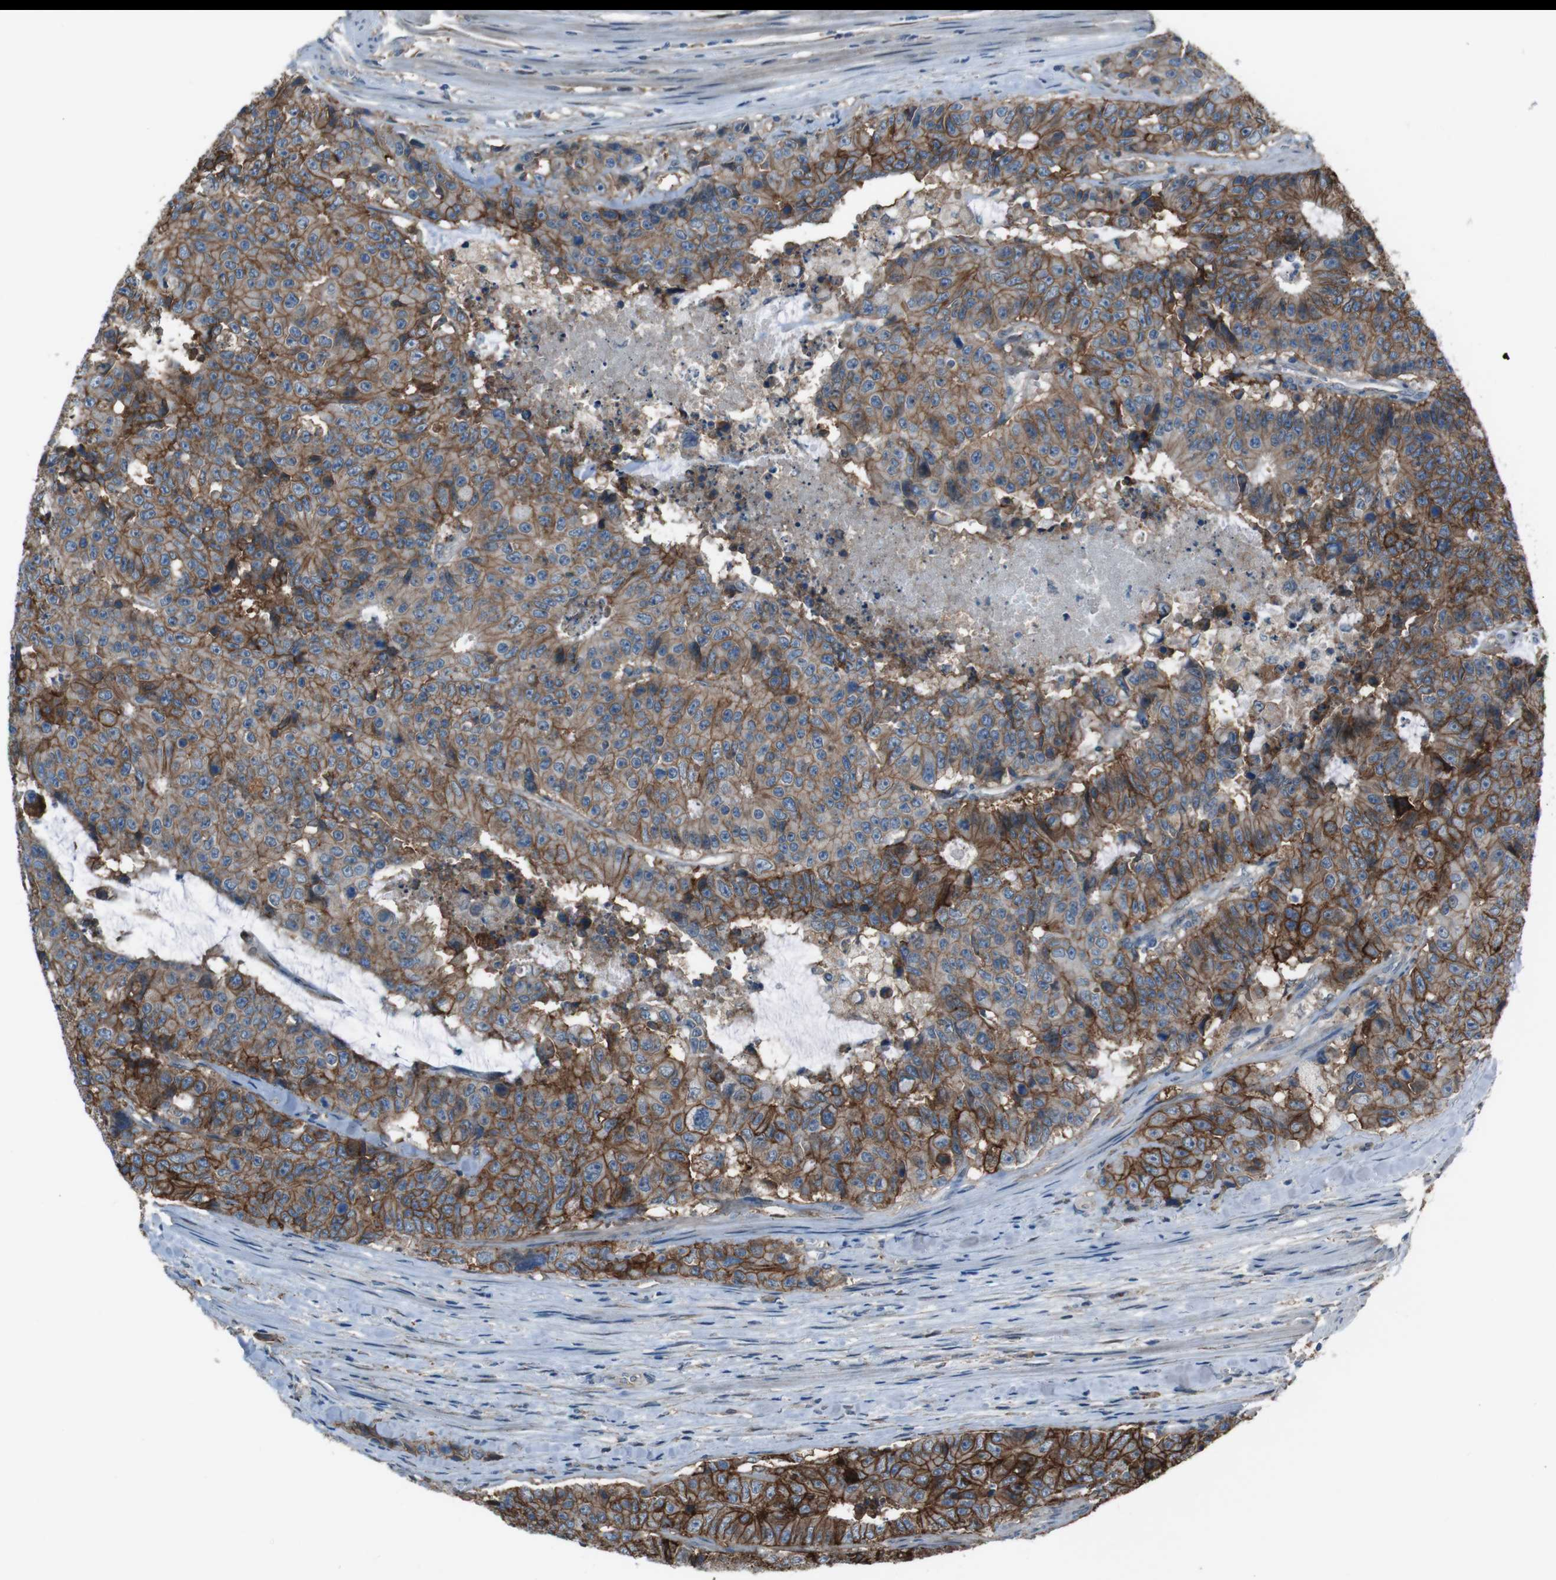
{"staining": {"intensity": "strong", "quantity": ">75%", "location": "cytoplasmic/membranous"}, "tissue": "colorectal cancer", "cell_type": "Tumor cells", "image_type": "cancer", "snomed": [{"axis": "morphology", "description": "Adenocarcinoma, NOS"}, {"axis": "topography", "description": "Colon"}], "caption": "Tumor cells show high levels of strong cytoplasmic/membranous expression in about >75% of cells in adenocarcinoma (colorectal).", "gene": "ATP2B1", "patient": {"sex": "female", "age": 86}}